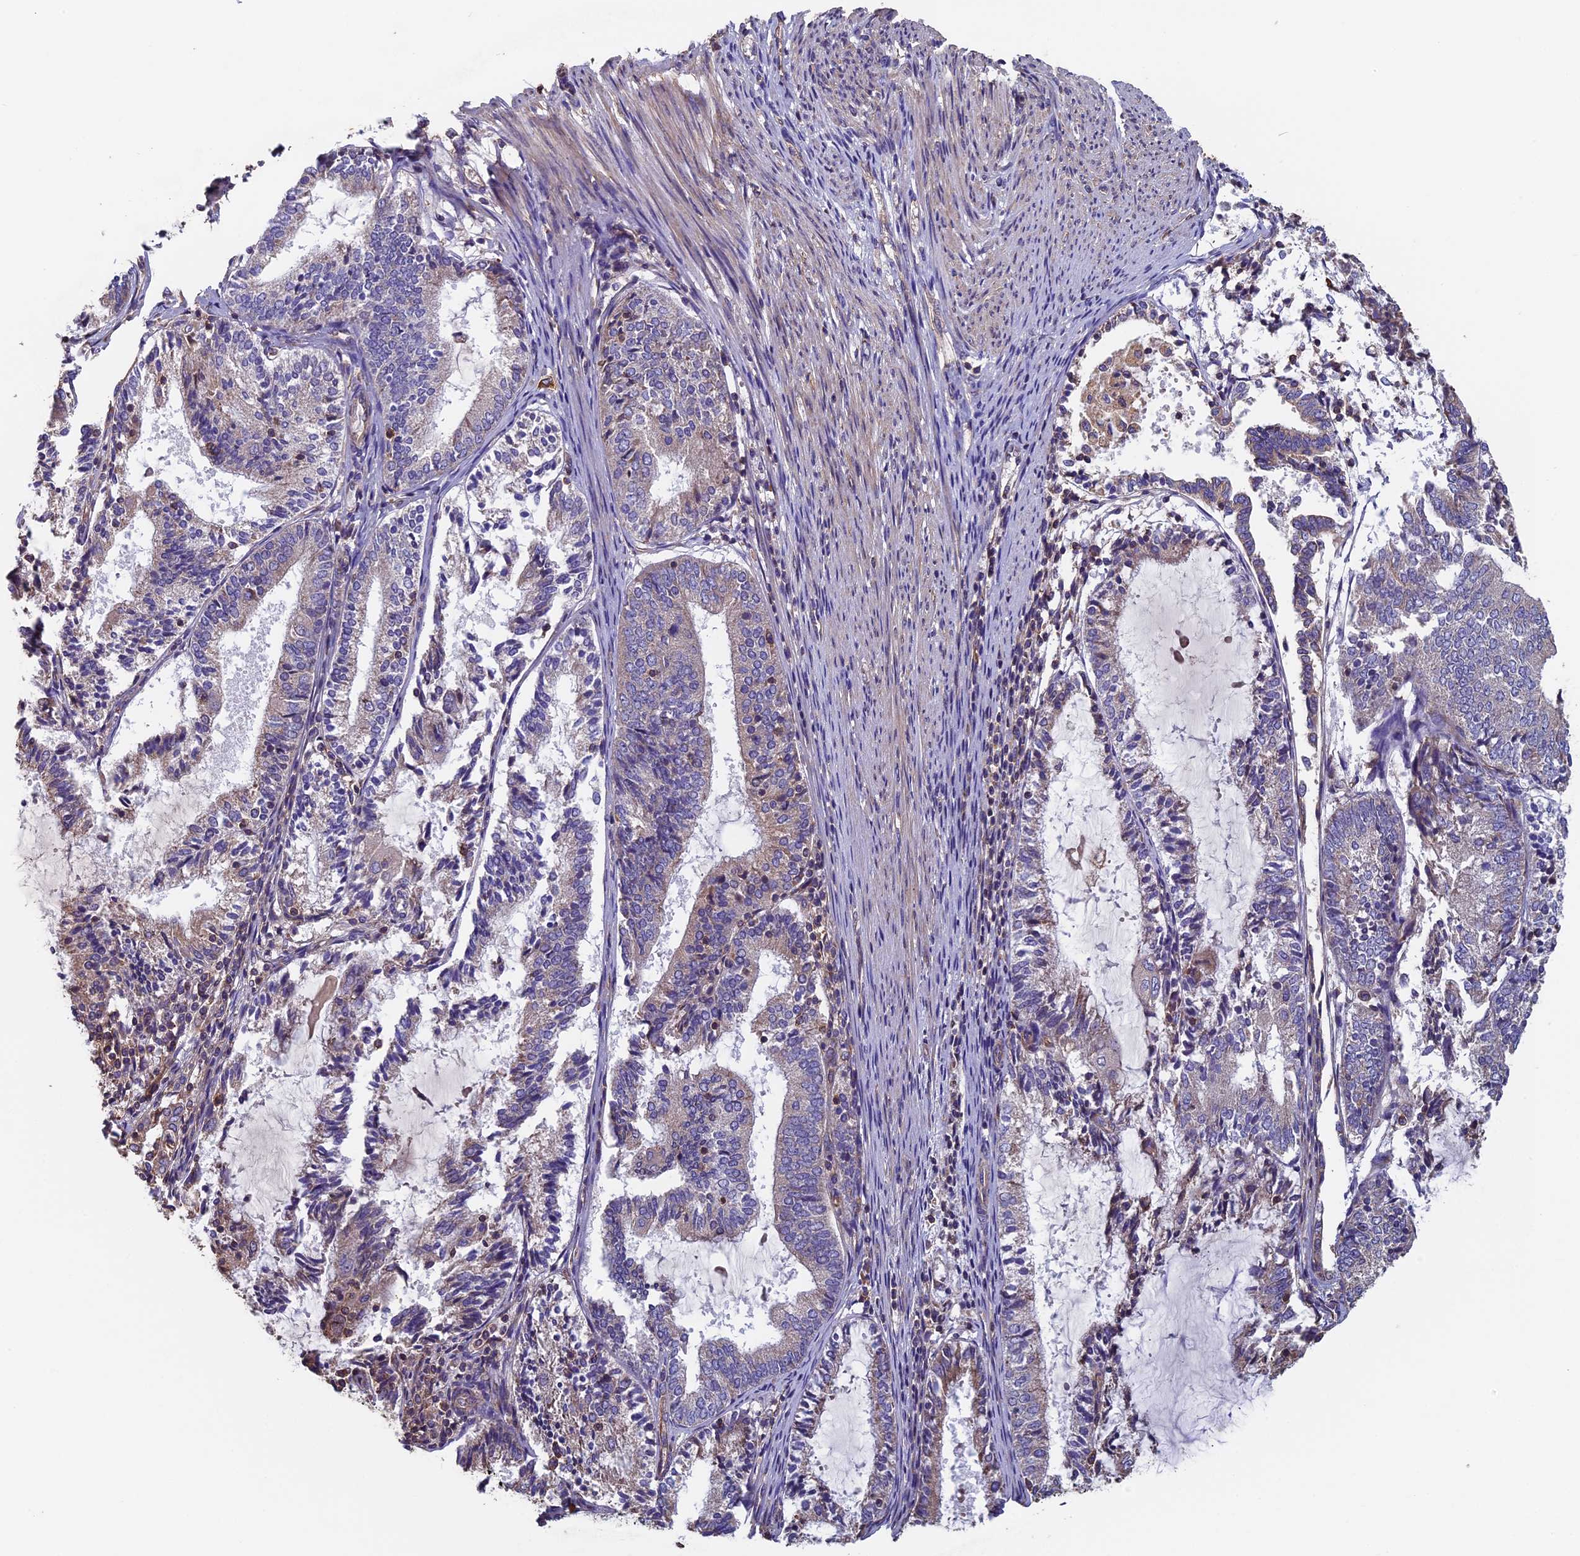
{"staining": {"intensity": "weak", "quantity": "<25%", "location": "cytoplasmic/membranous"}, "tissue": "endometrial cancer", "cell_type": "Tumor cells", "image_type": "cancer", "snomed": [{"axis": "morphology", "description": "Adenocarcinoma, NOS"}, {"axis": "topography", "description": "Endometrium"}], "caption": "IHC photomicrograph of human endometrial adenocarcinoma stained for a protein (brown), which reveals no expression in tumor cells. Brightfield microscopy of IHC stained with DAB (brown) and hematoxylin (blue), captured at high magnification.", "gene": "CCDC153", "patient": {"sex": "female", "age": 81}}